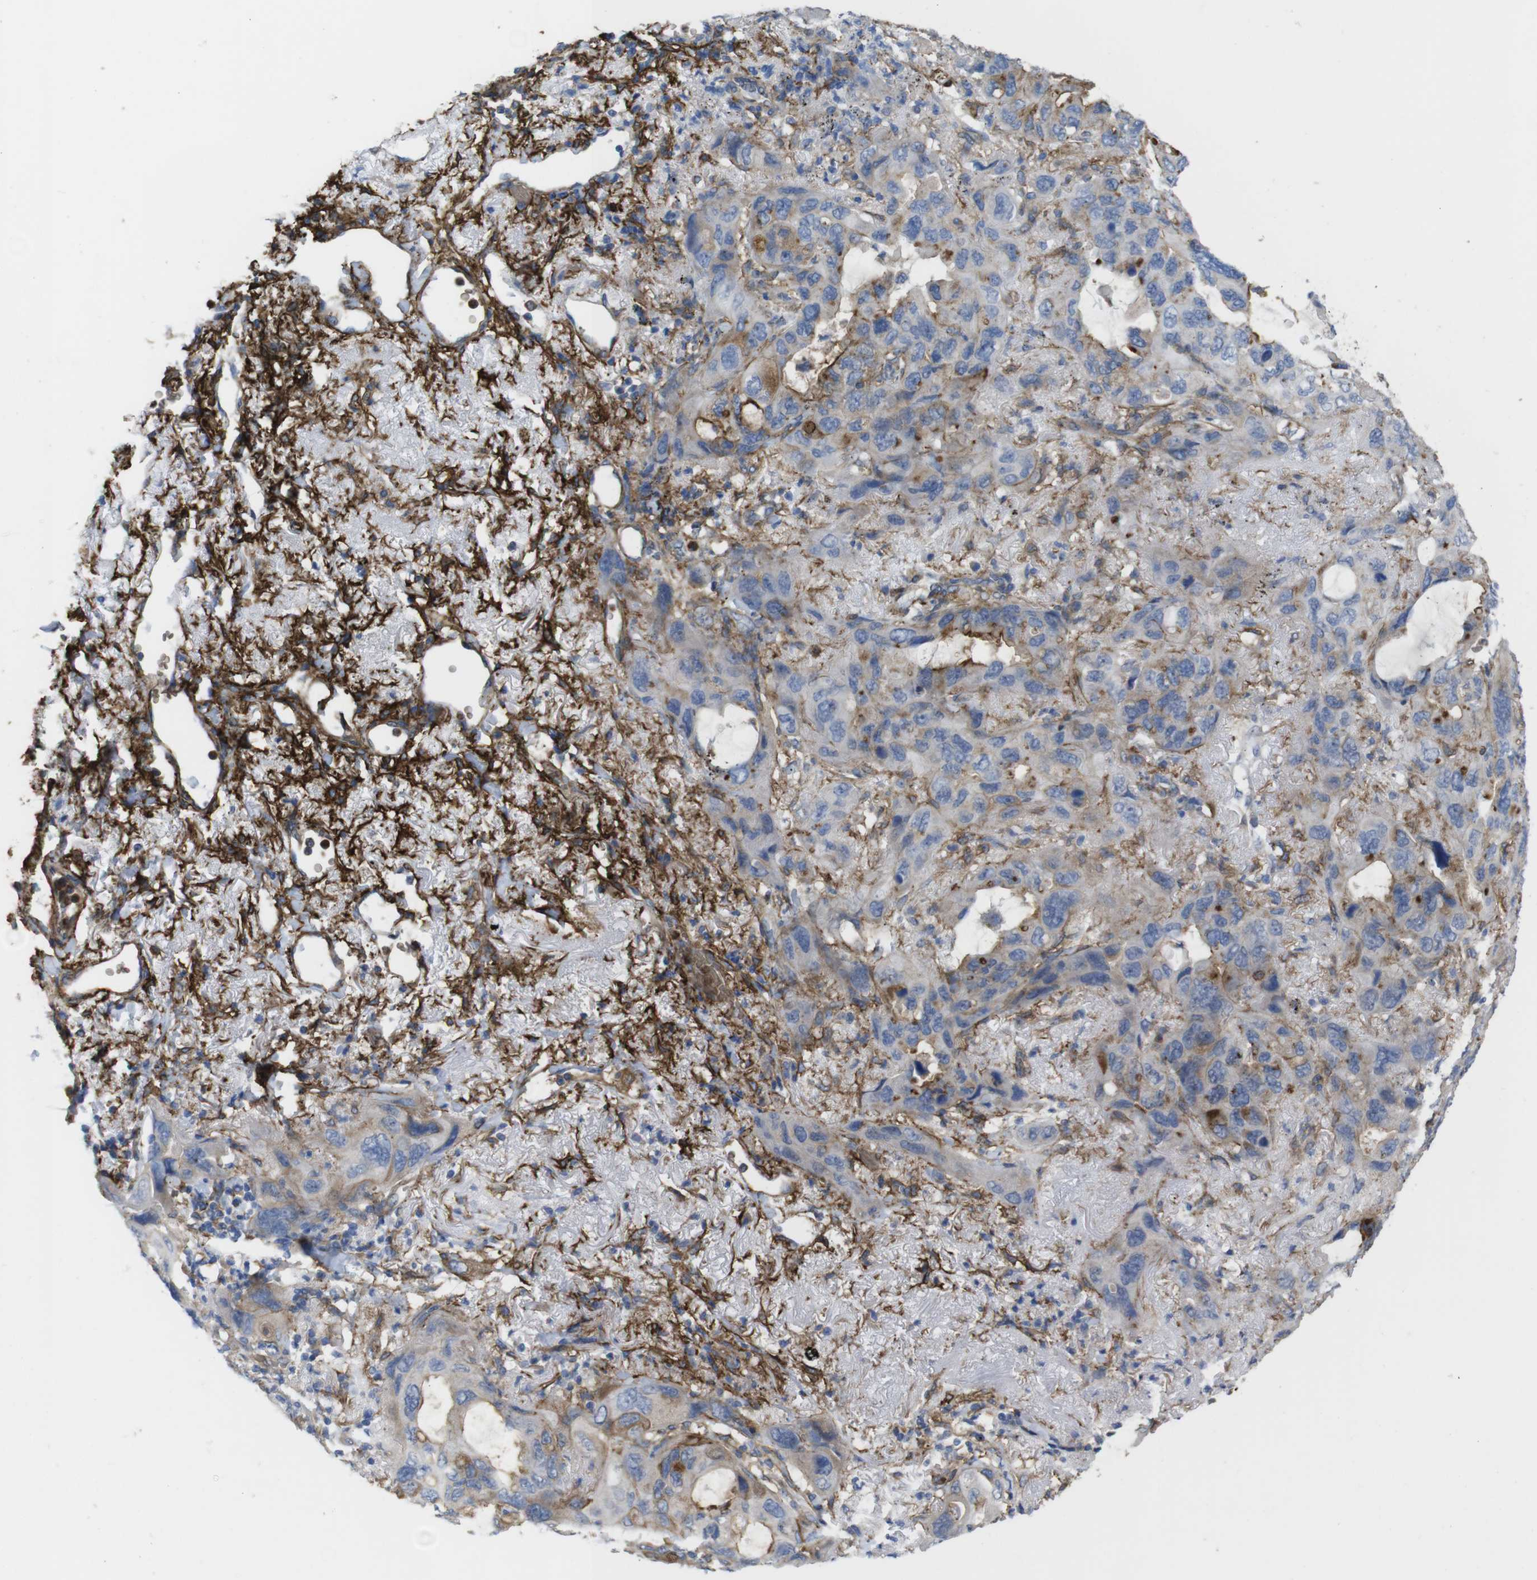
{"staining": {"intensity": "weak", "quantity": "<25%", "location": "cytoplasmic/membranous"}, "tissue": "lung cancer", "cell_type": "Tumor cells", "image_type": "cancer", "snomed": [{"axis": "morphology", "description": "Squamous cell carcinoma, NOS"}, {"axis": "topography", "description": "Lung"}], "caption": "The image demonstrates no staining of tumor cells in lung cancer.", "gene": "CYBRD1", "patient": {"sex": "female", "age": 73}}